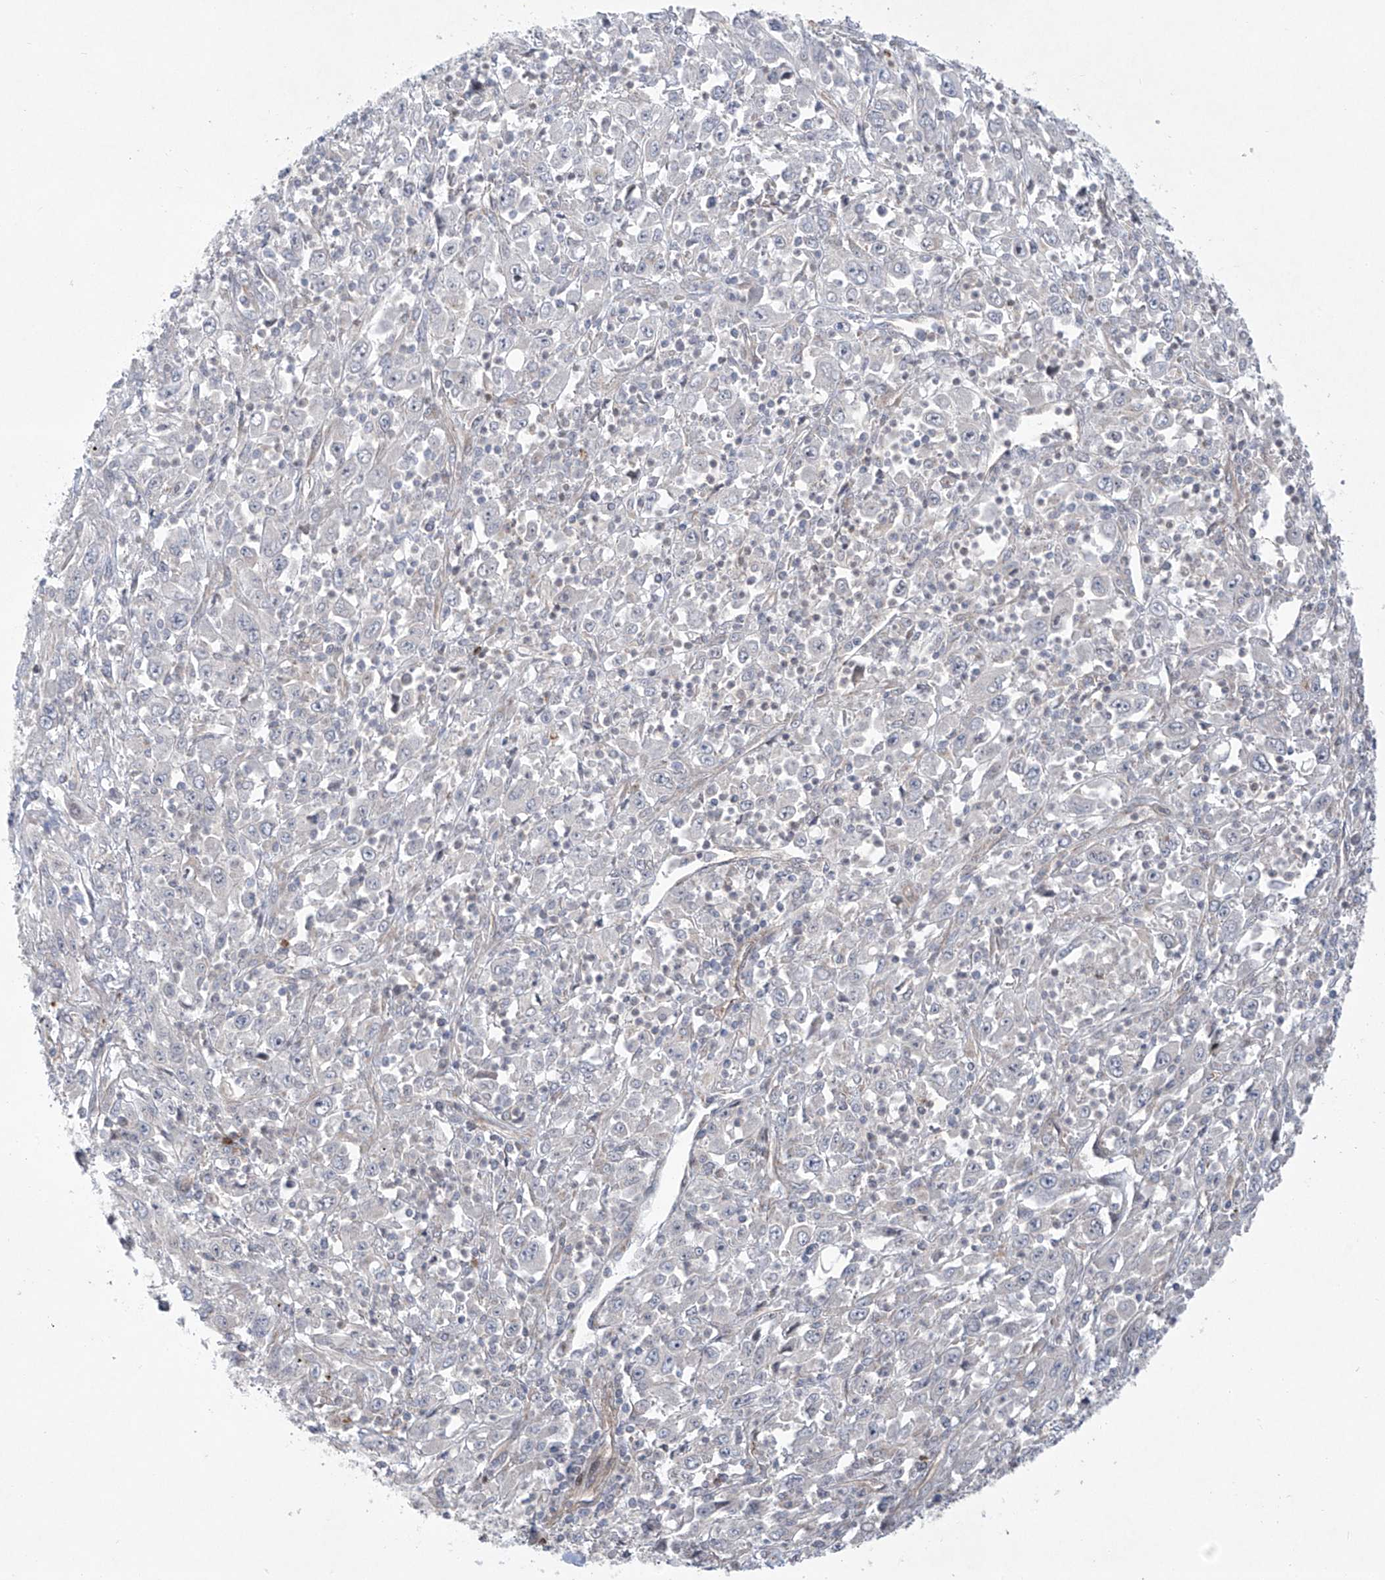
{"staining": {"intensity": "negative", "quantity": "none", "location": "none"}, "tissue": "melanoma", "cell_type": "Tumor cells", "image_type": "cancer", "snomed": [{"axis": "morphology", "description": "Malignant melanoma, Metastatic site"}, {"axis": "topography", "description": "Skin"}], "caption": "Malignant melanoma (metastatic site) was stained to show a protein in brown. There is no significant positivity in tumor cells.", "gene": "KLC4", "patient": {"sex": "female", "age": 56}}